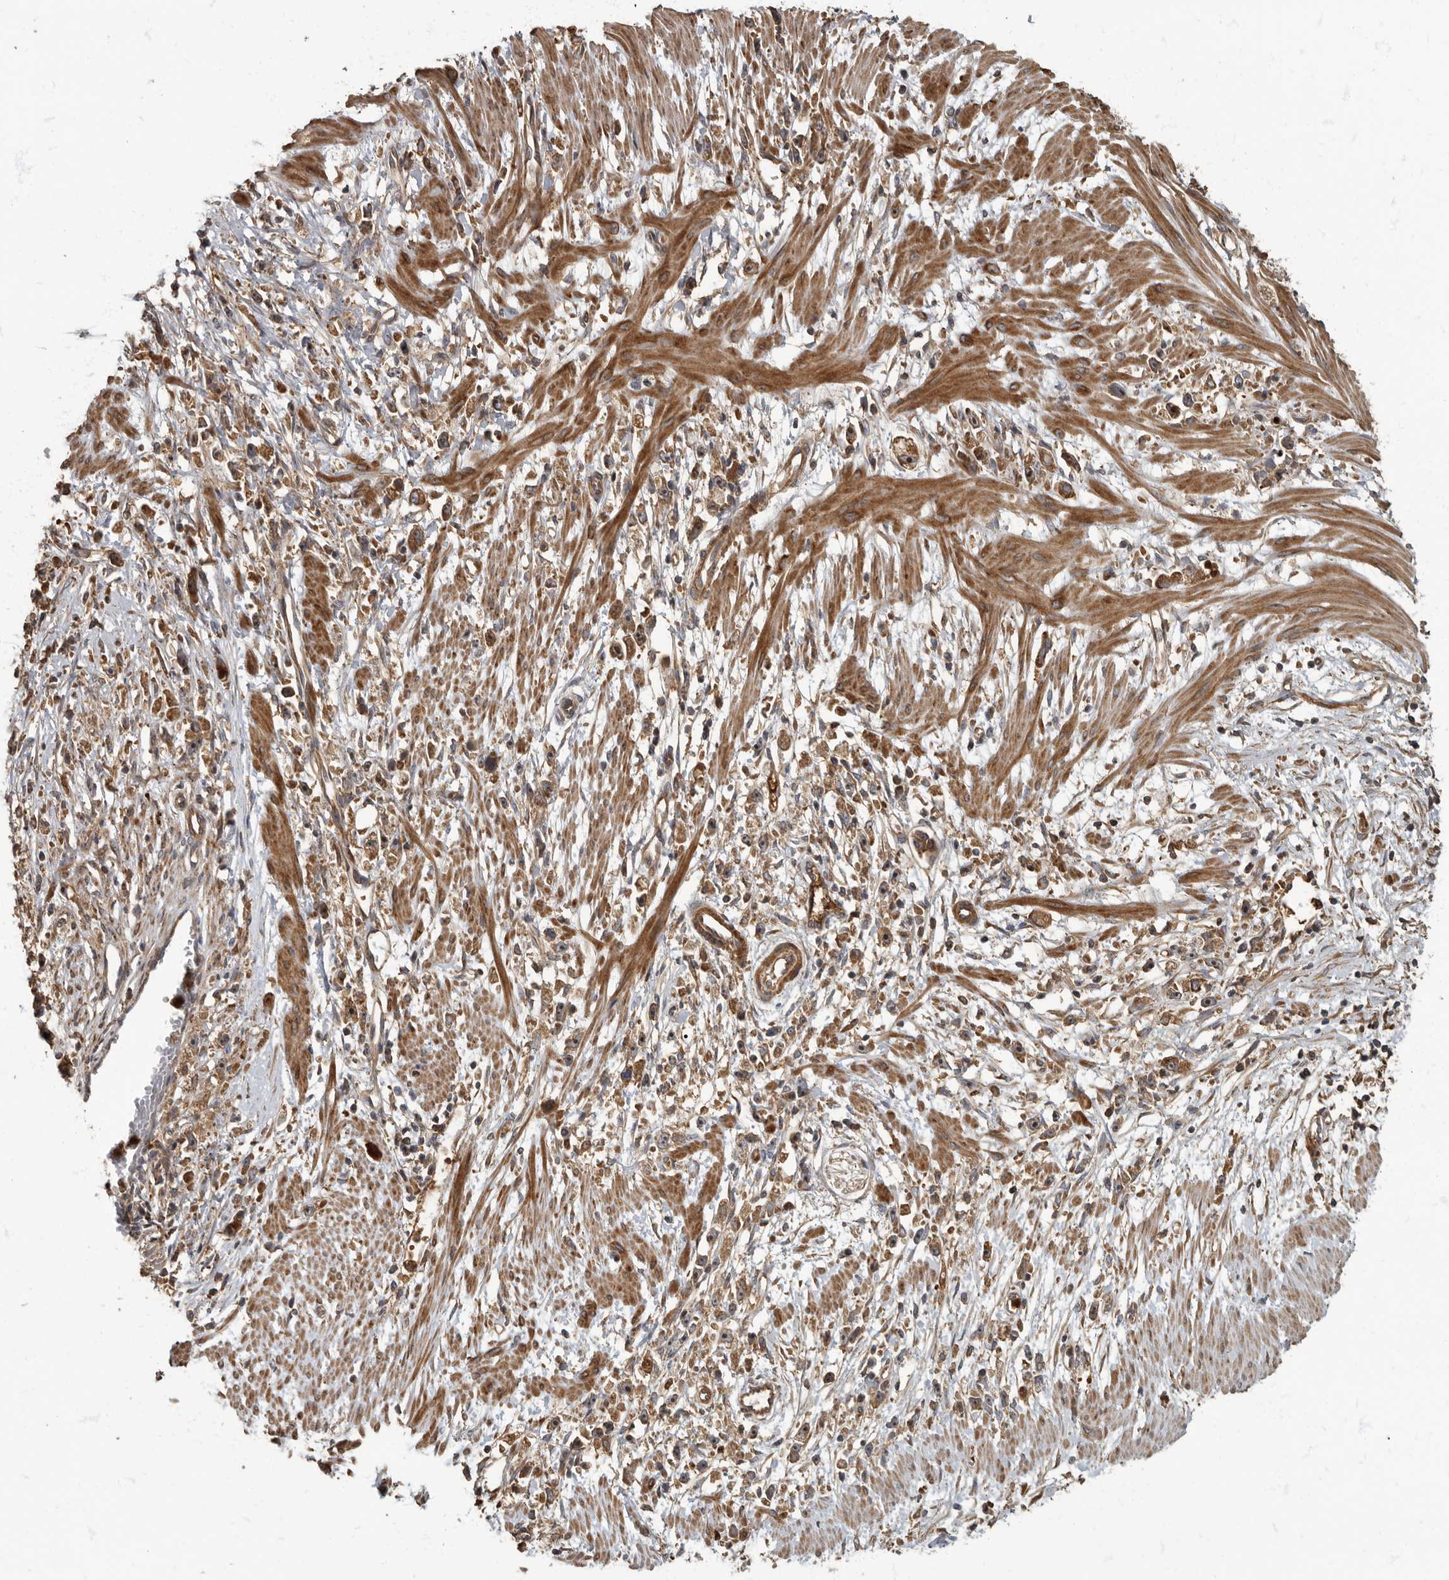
{"staining": {"intensity": "moderate", "quantity": ">75%", "location": "cytoplasmic/membranous,nuclear"}, "tissue": "stomach cancer", "cell_type": "Tumor cells", "image_type": "cancer", "snomed": [{"axis": "morphology", "description": "Adenocarcinoma, NOS"}, {"axis": "topography", "description": "Stomach"}], "caption": "Immunohistochemistry (IHC) of stomach cancer (adenocarcinoma) demonstrates medium levels of moderate cytoplasmic/membranous and nuclear positivity in about >75% of tumor cells.", "gene": "DAAM1", "patient": {"sex": "female", "age": 59}}